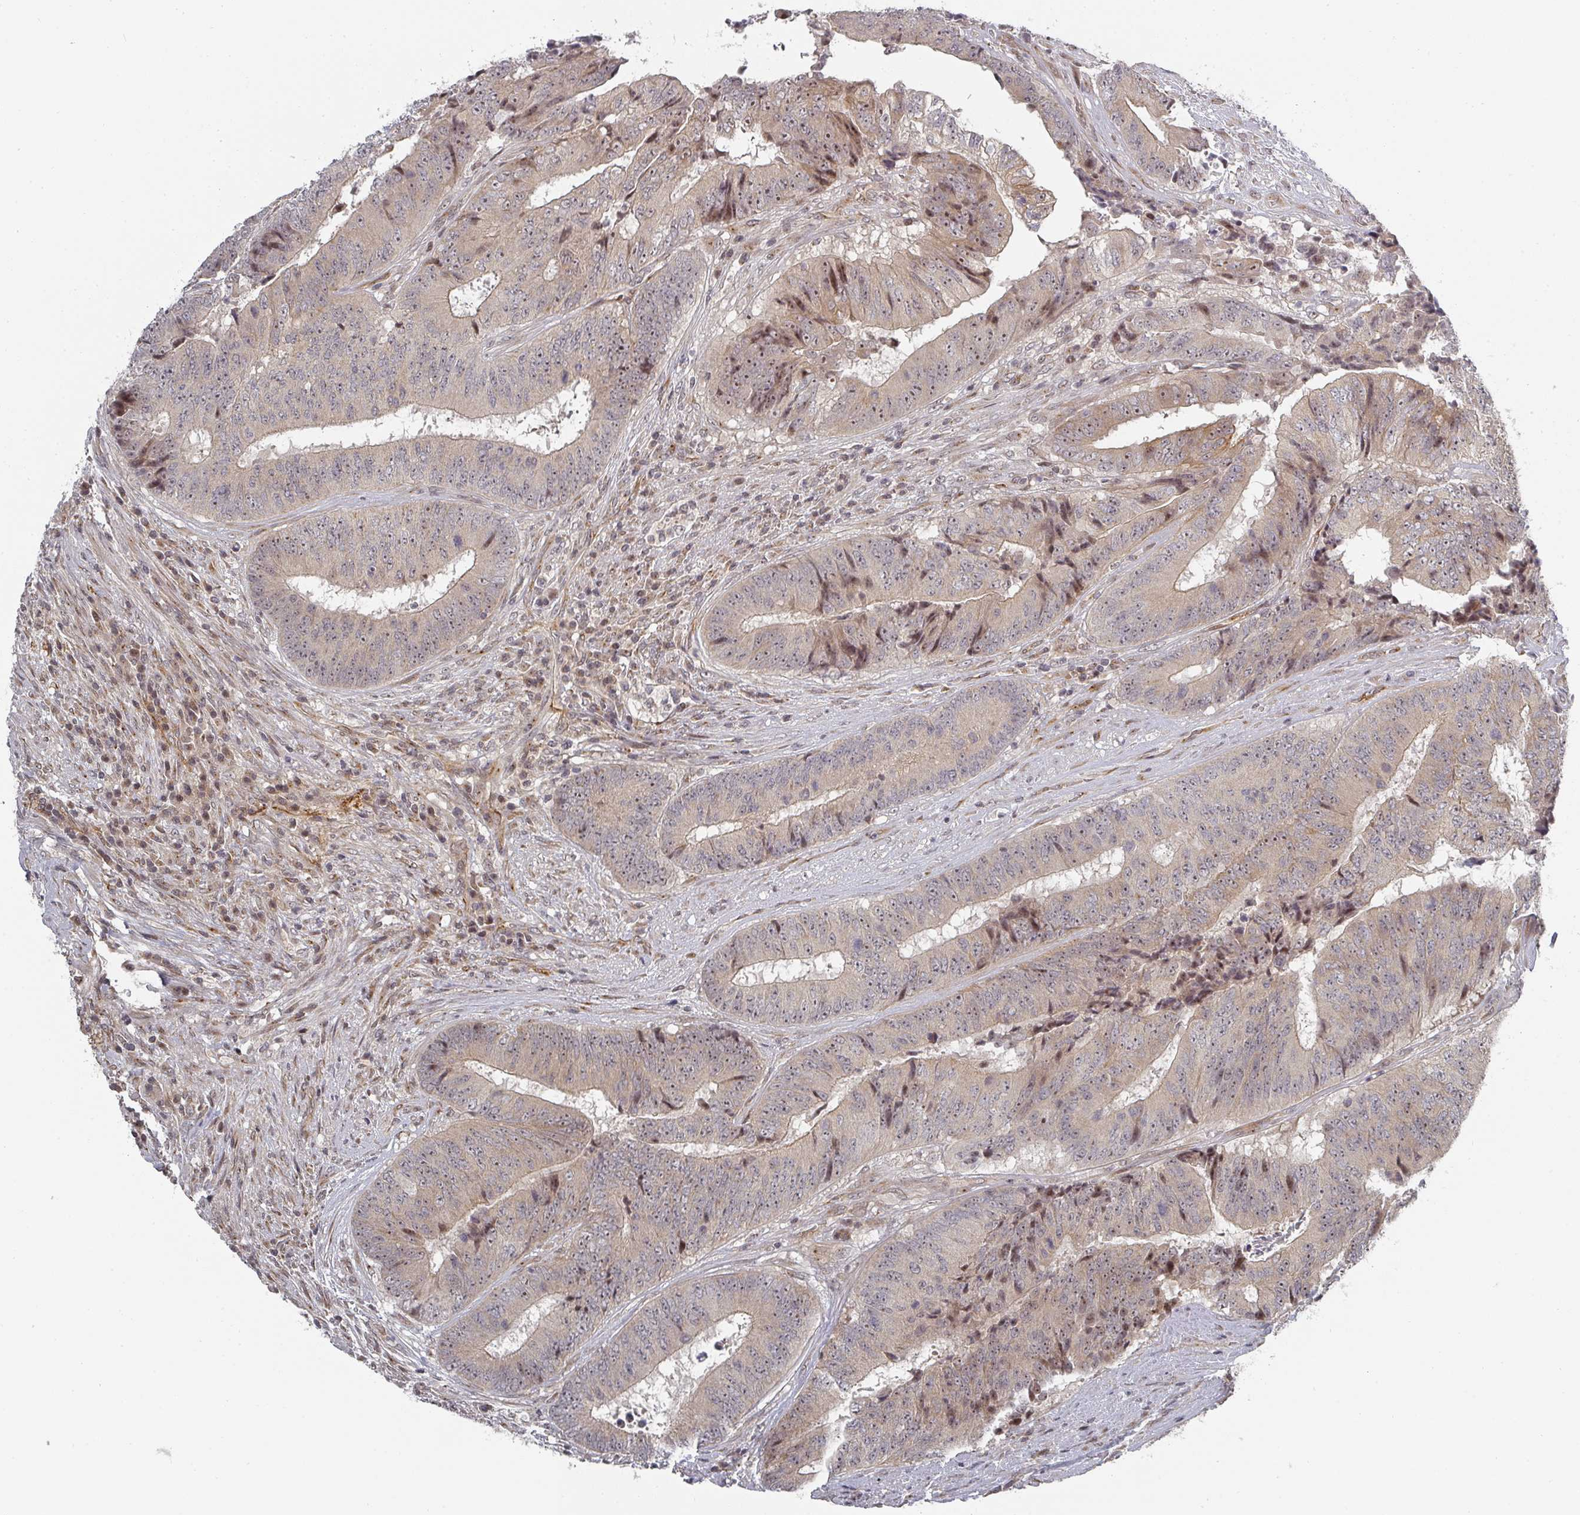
{"staining": {"intensity": "moderate", "quantity": "25%-75%", "location": "cytoplasmic/membranous,nuclear"}, "tissue": "colorectal cancer", "cell_type": "Tumor cells", "image_type": "cancer", "snomed": [{"axis": "morphology", "description": "Adenocarcinoma, NOS"}, {"axis": "topography", "description": "Rectum"}], "caption": "DAB (3,3'-diaminobenzidine) immunohistochemical staining of colorectal cancer demonstrates moderate cytoplasmic/membranous and nuclear protein expression in about 25%-75% of tumor cells.", "gene": "KIF1C", "patient": {"sex": "male", "age": 72}}